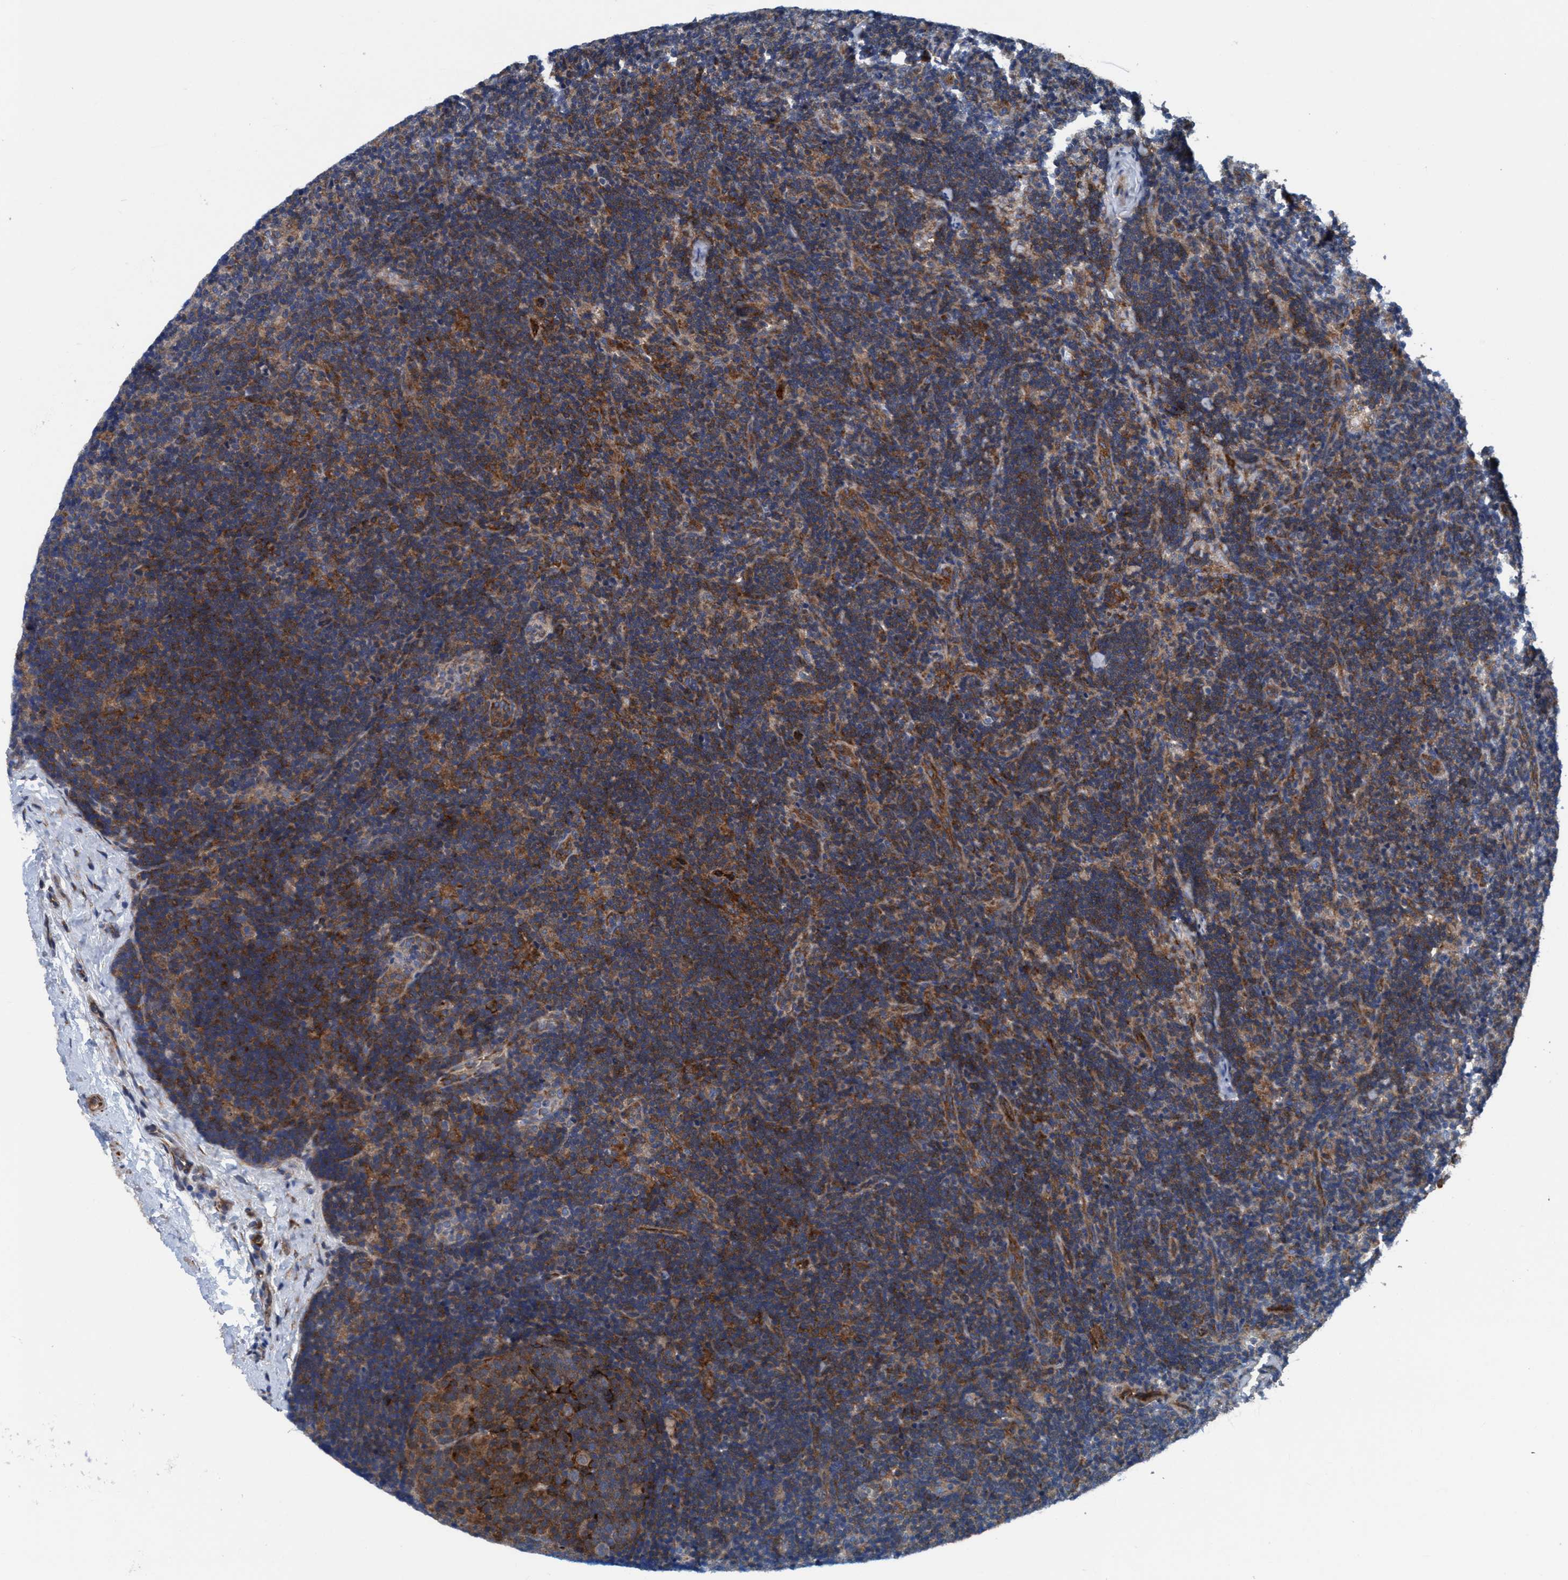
{"staining": {"intensity": "moderate", "quantity": ">75%", "location": "cytoplasmic/membranous"}, "tissue": "lymph node", "cell_type": "Germinal center cells", "image_type": "normal", "snomed": [{"axis": "morphology", "description": "Normal tissue, NOS"}, {"axis": "topography", "description": "Lymph node"}], "caption": "A photomicrograph of lymph node stained for a protein reveals moderate cytoplasmic/membranous brown staining in germinal center cells.", "gene": "NMT1", "patient": {"sex": "female", "age": 22}}